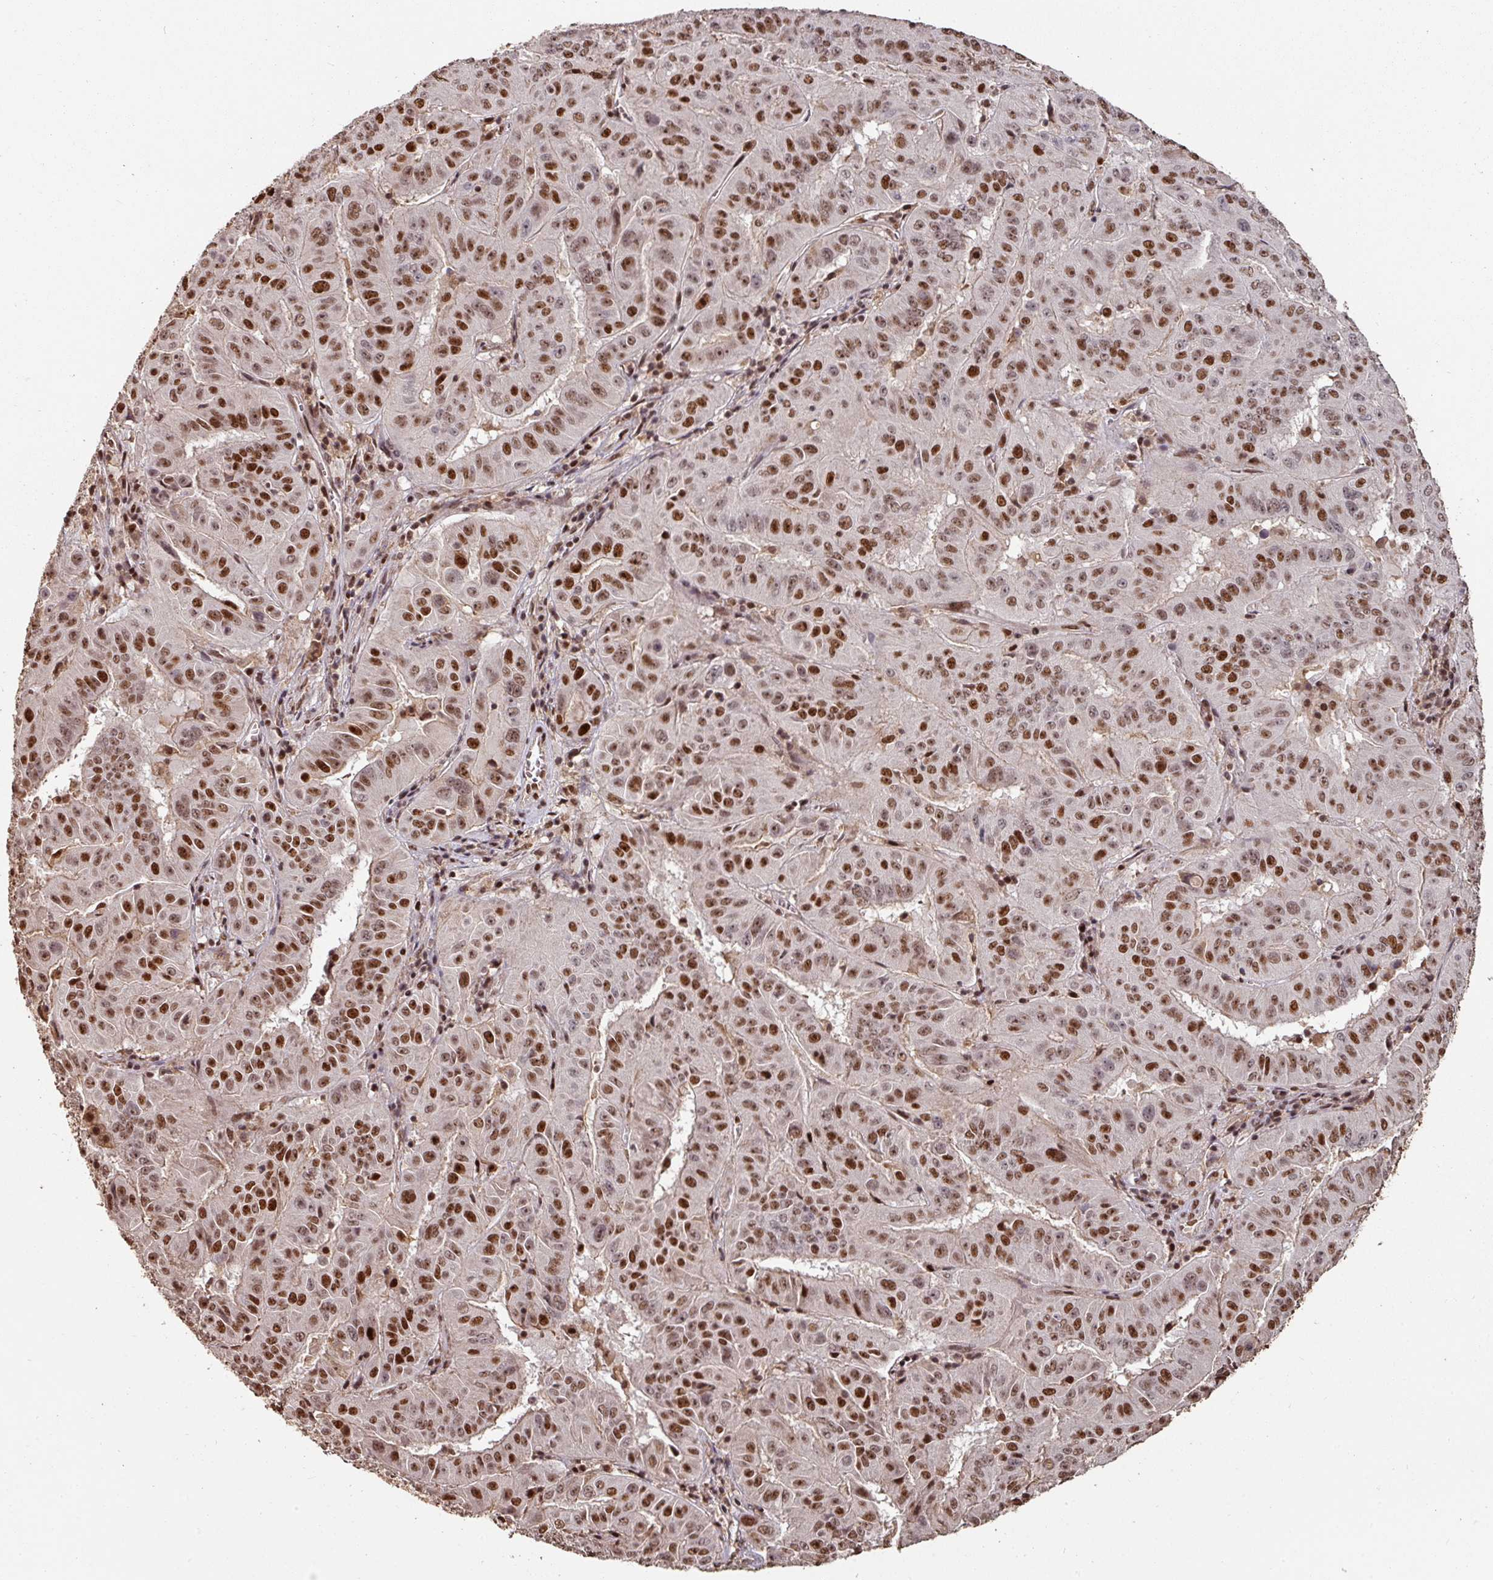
{"staining": {"intensity": "strong", "quantity": ">75%", "location": "nuclear"}, "tissue": "pancreatic cancer", "cell_type": "Tumor cells", "image_type": "cancer", "snomed": [{"axis": "morphology", "description": "Adenocarcinoma, NOS"}, {"axis": "topography", "description": "Pancreas"}], "caption": "Protein staining reveals strong nuclear expression in approximately >75% of tumor cells in adenocarcinoma (pancreatic).", "gene": "POLD1", "patient": {"sex": "male", "age": 63}}